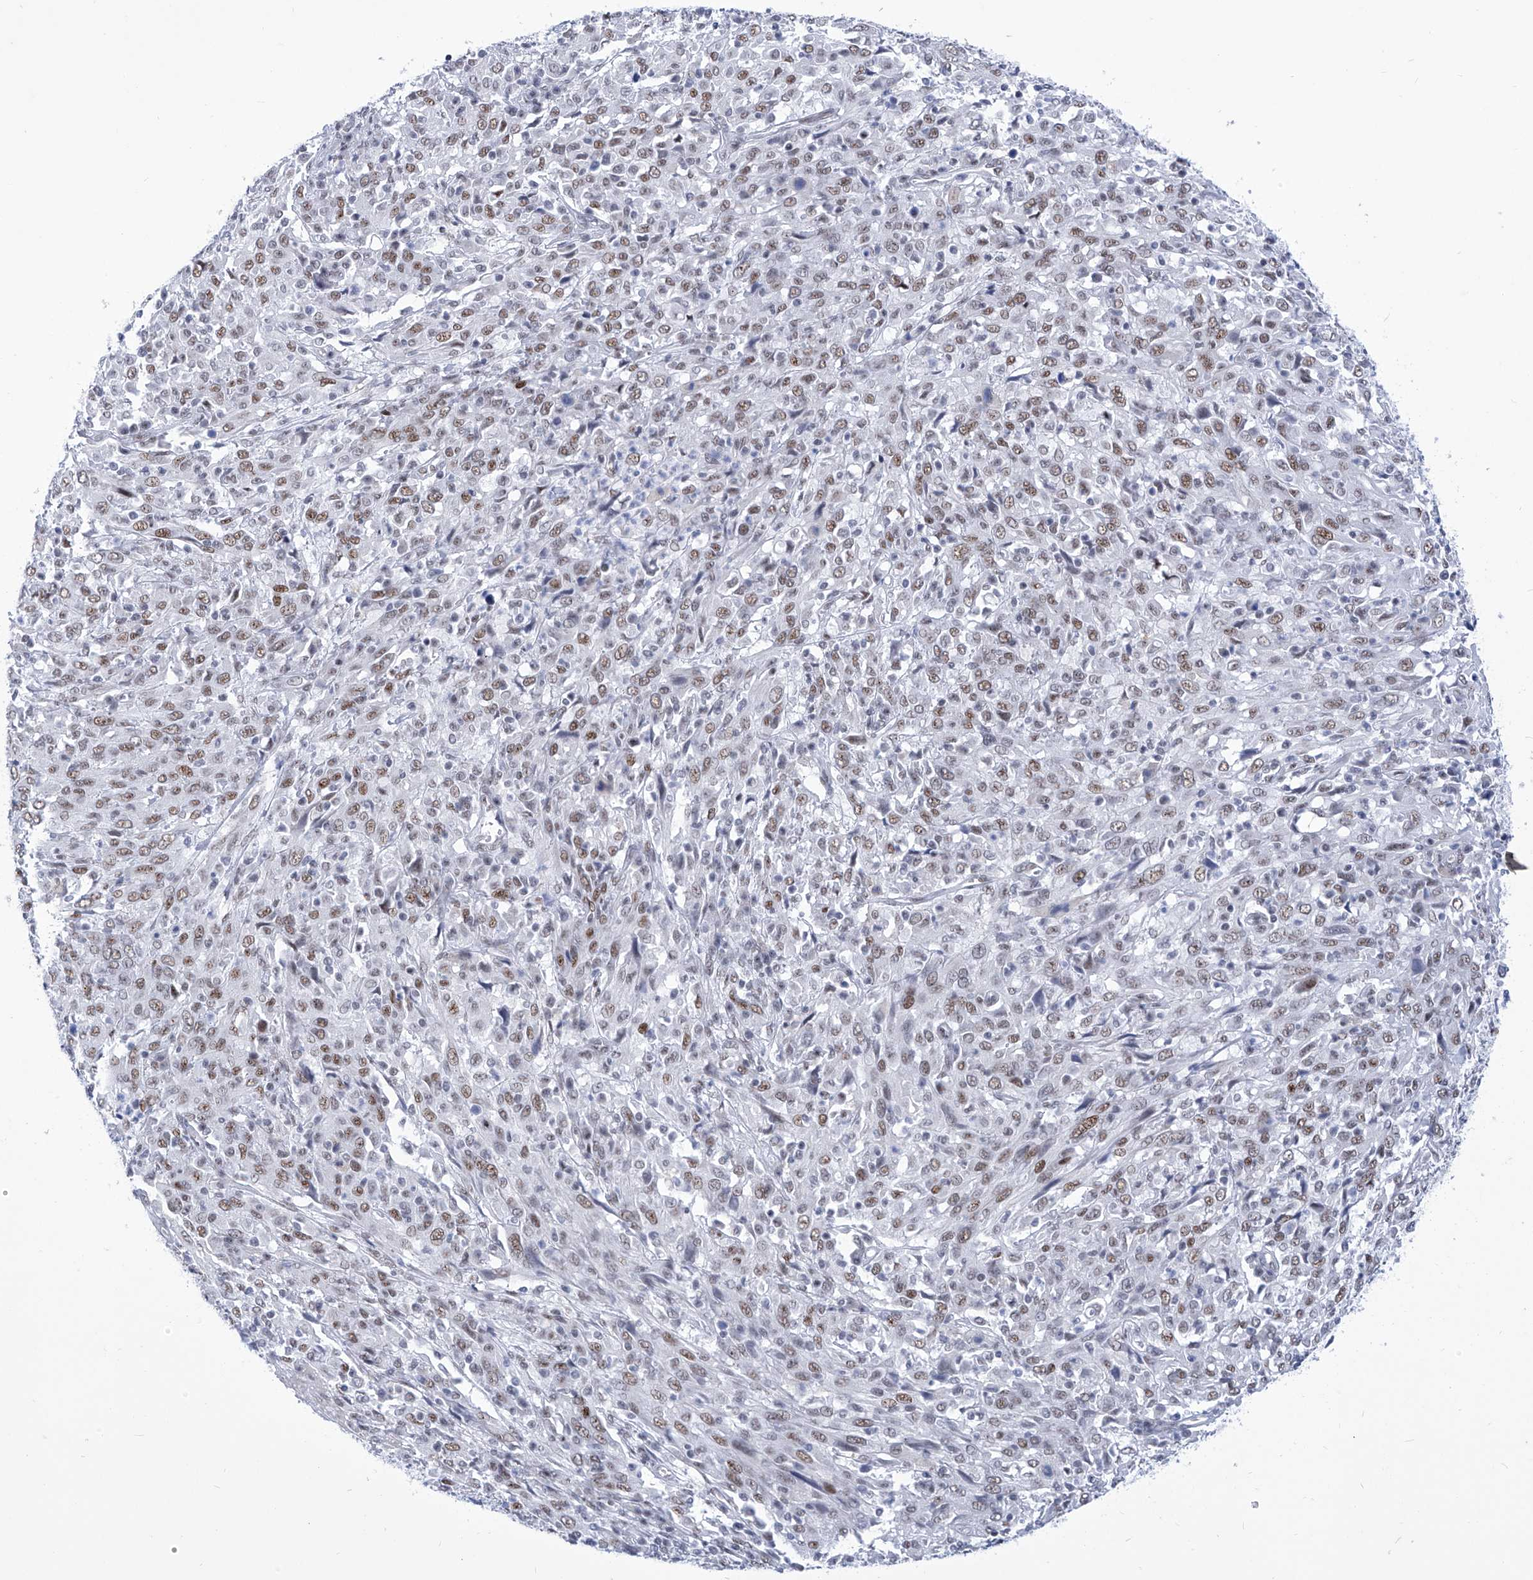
{"staining": {"intensity": "moderate", "quantity": "25%-75%", "location": "nuclear"}, "tissue": "cervical cancer", "cell_type": "Tumor cells", "image_type": "cancer", "snomed": [{"axis": "morphology", "description": "Squamous cell carcinoma, NOS"}, {"axis": "topography", "description": "Cervix"}], "caption": "Cervical squamous cell carcinoma was stained to show a protein in brown. There is medium levels of moderate nuclear staining in approximately 25%-75% of tumor cells.", "gene": "SART1", "patient": {"sex": "female", "age": 46}}